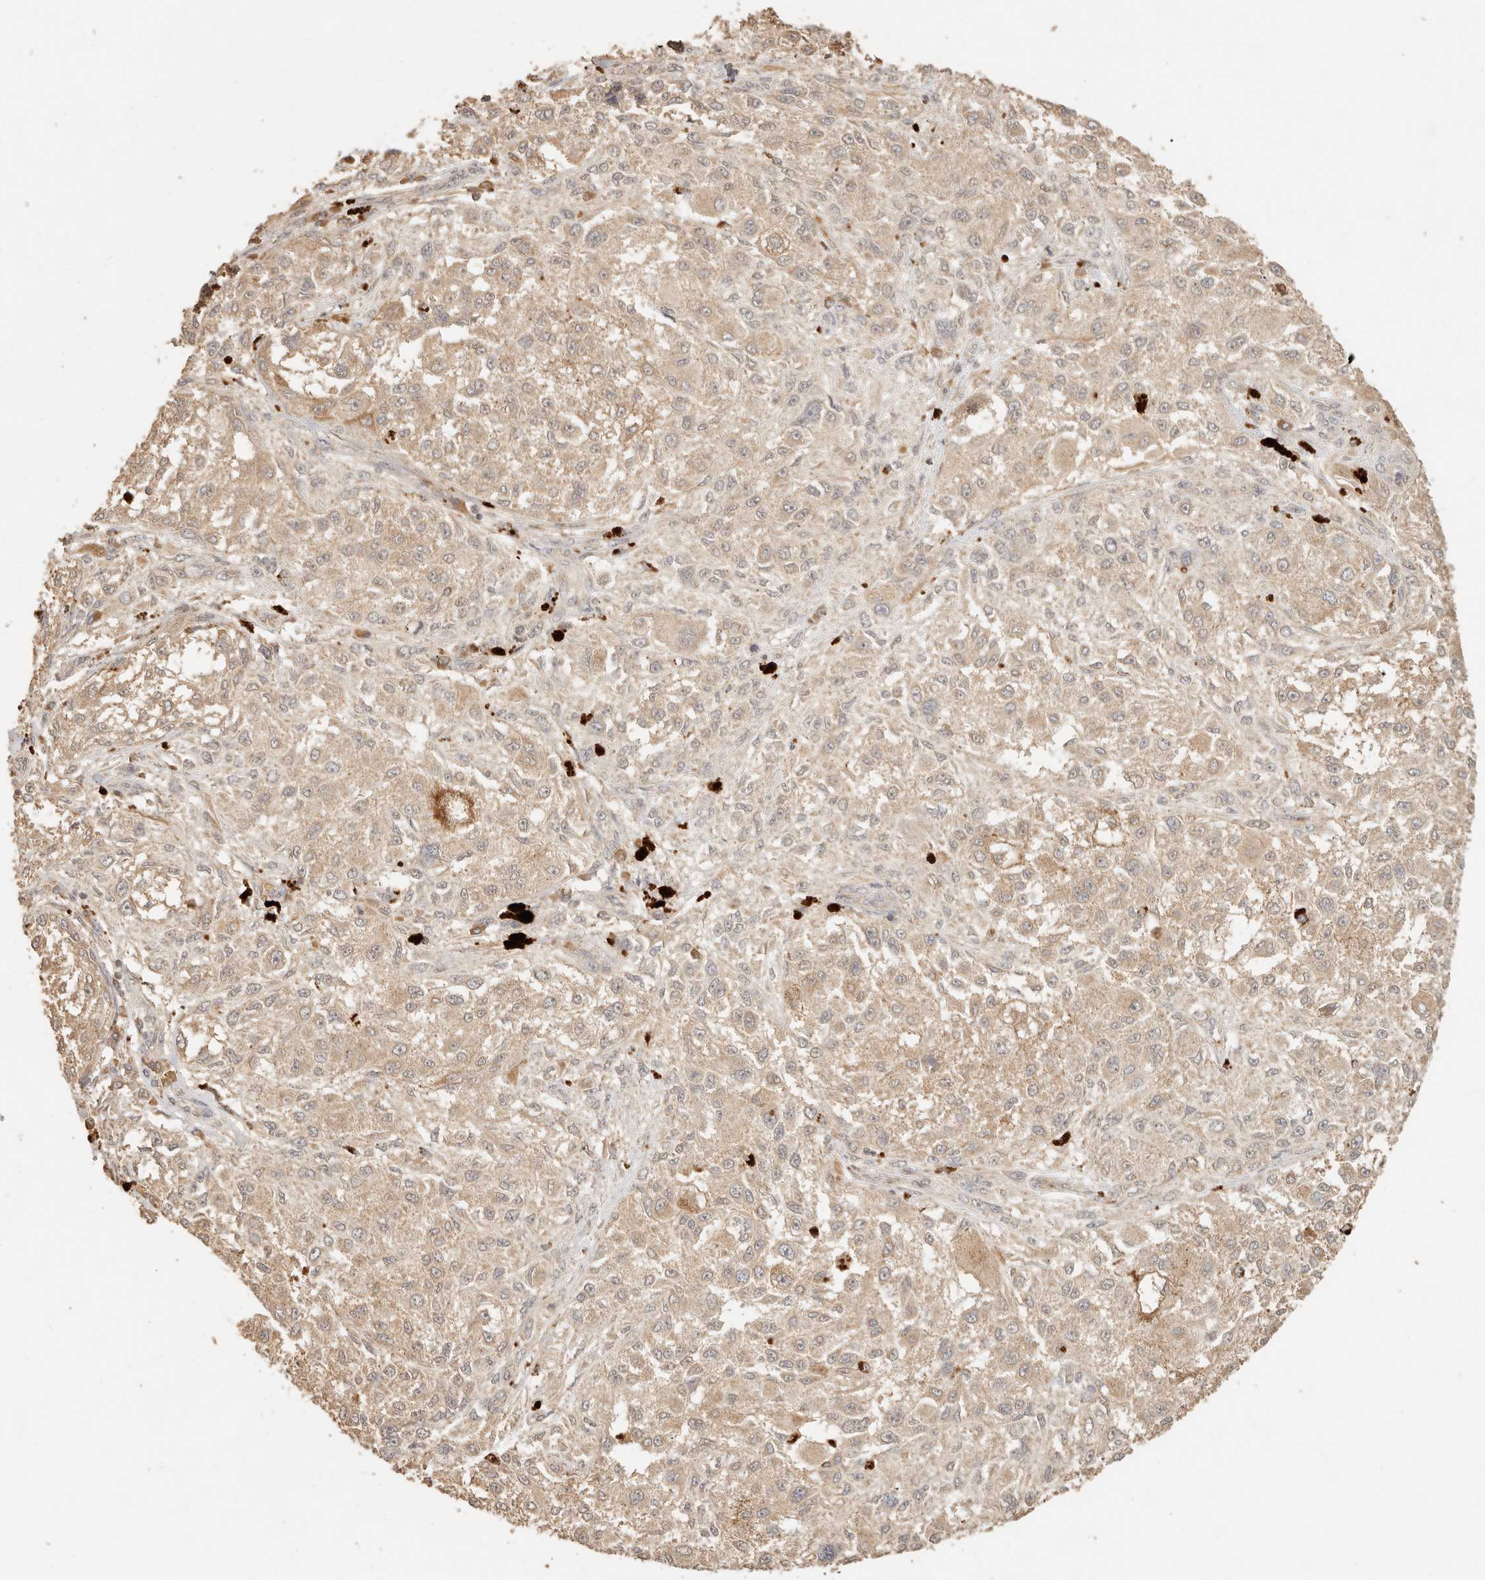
{"staining": {"intensity": "weak", "quantity": "25%-75%", "location": "cytoplasmic/membranous"}, "tissue": "melanoma", "cell_type": "Tumor cells", "image_type": "cancer", "snomed": [{"axis": "morphology", "description": "Necrosis, NOS"}, {"axis": "morphology", "description": "Malignant melanoma, NOS"}, {"axis": "topography", "description": "Skin"}], "caption": "Protein staining reveals weak cytoplasmic/membranous staining in approximately 25%-75% of tumor cells in melanoma. (Stains: DAB (3,3'-diaminobenzidine) in brown, nuclei in blue, Microscopy: brightfield microscopy at high magnification).", "gene": "INTS11", "patient": {"sex": "female", "age": 87}}